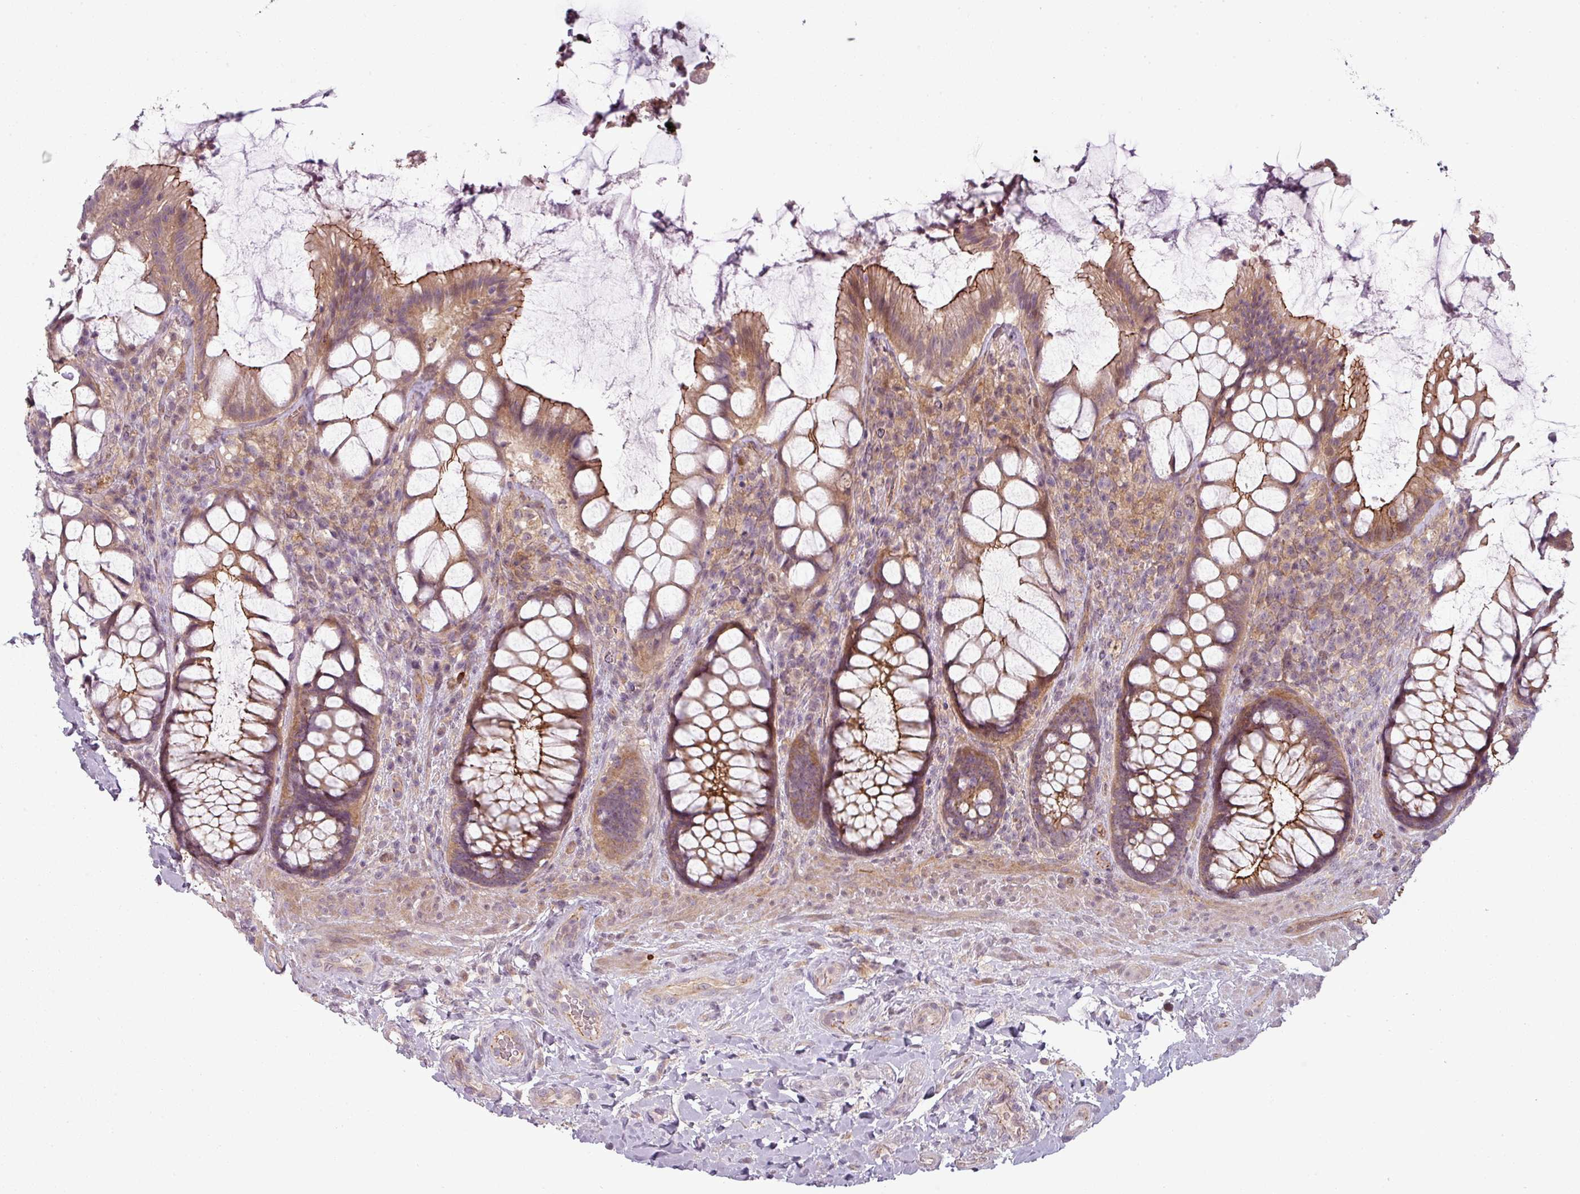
{"staining": {"intensity": "moderate", "quantity": "25%-75%", "location": "cytoplasmic/membranous"}, "tissue": "rectum", "cell_type": "Glandular cells", "image_type": "normal", "snomed": [{"axis": "morphology", "description": "Normal tissue, NOS"}, {"axis": "topography", "description": "Rectum"}], "caption": "Glandular cells demonstrate moderate cytoplasmic/membranous positivity in about 25%-75% of cells in unremarkable rectum.", "gene": "SLC16A9", "patient": {"sex": "female", "age": 58}}